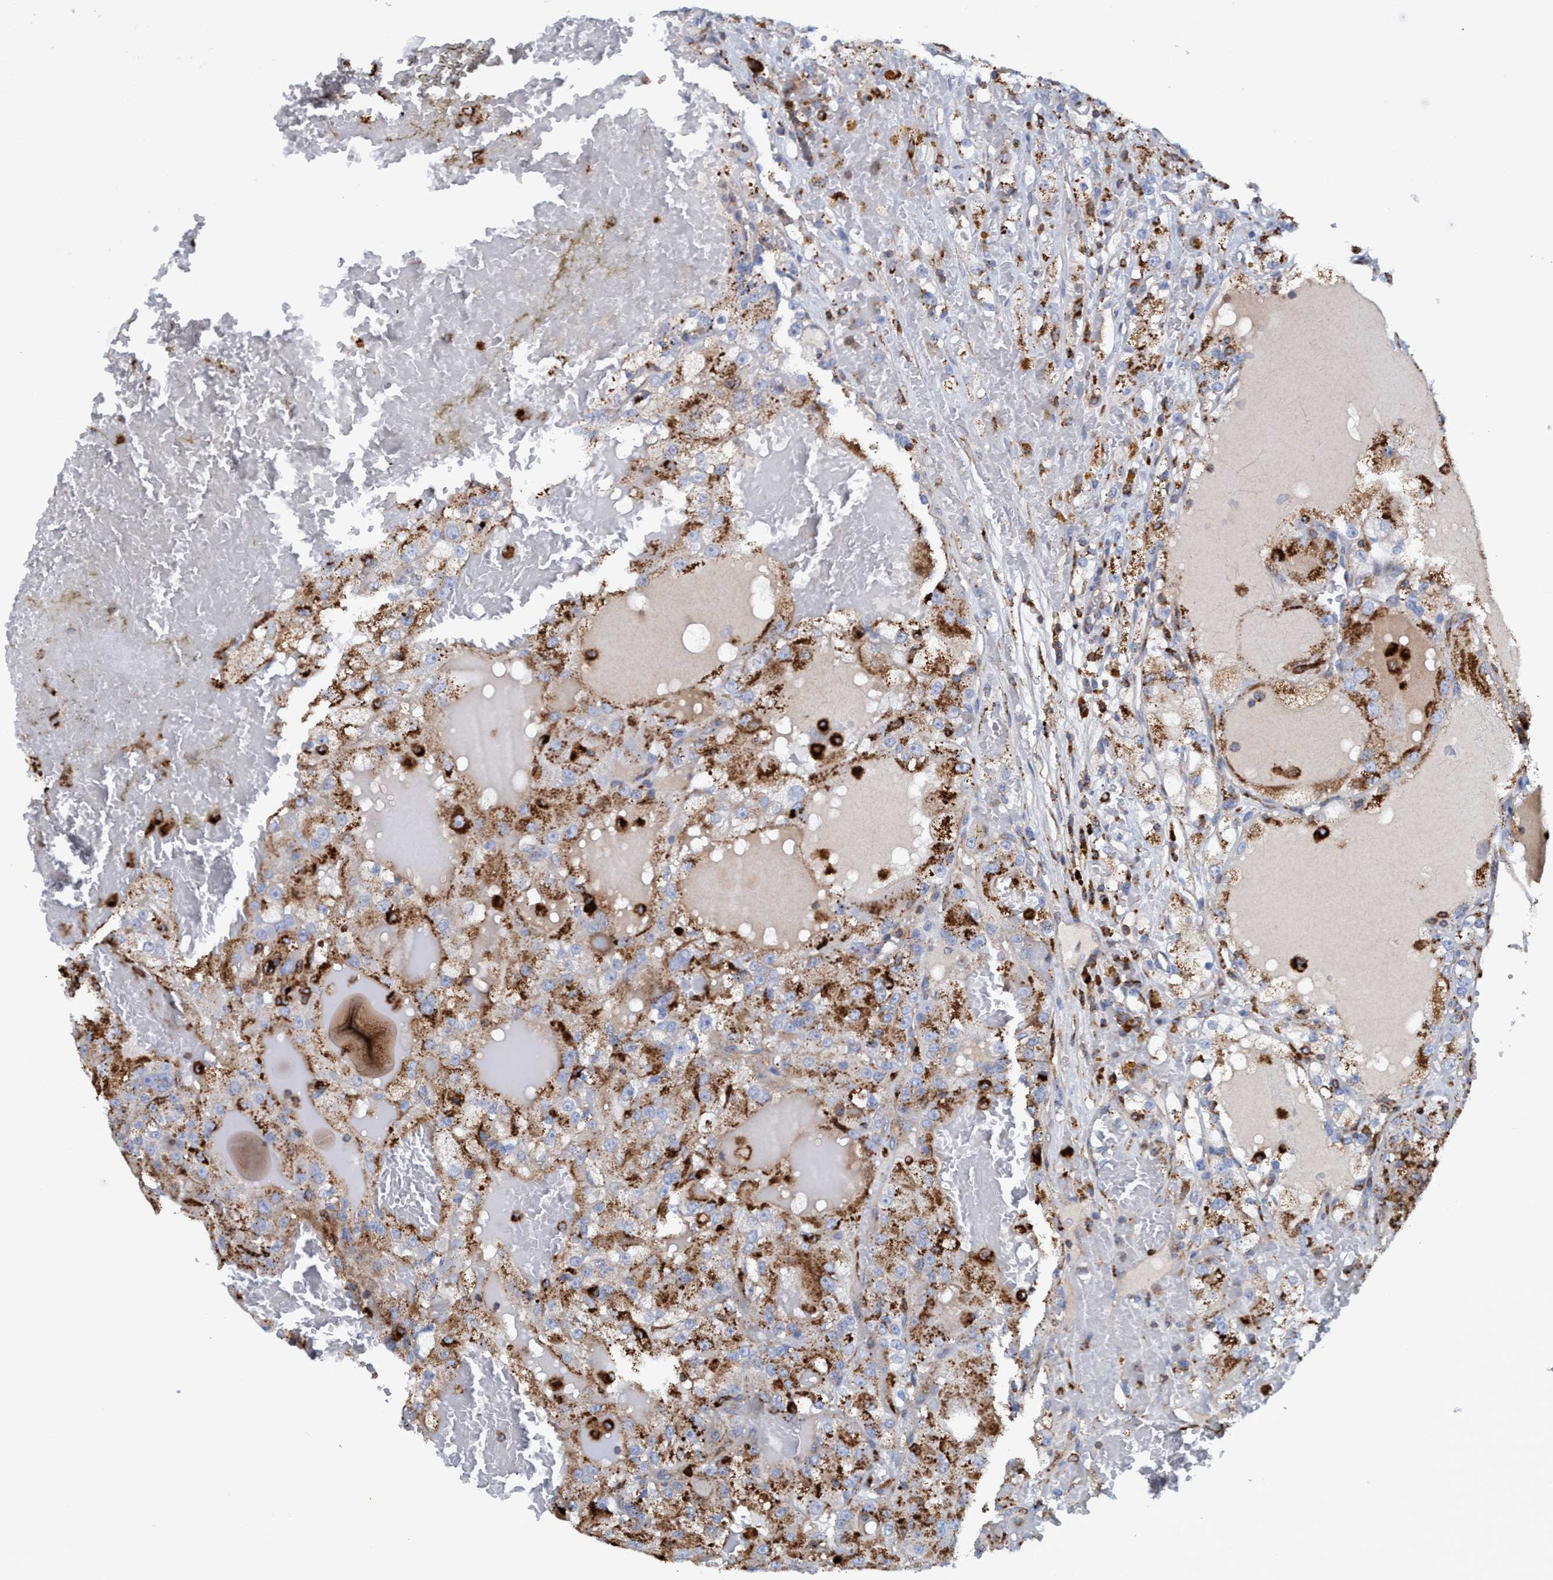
{"staining": {"intensity": "strong", "quantity": ">75%", "location": "cytoplasmic/membranous"}, "tissue": "renal cancer", "cell_type": "Tumor cells", "image_type": "cancer", "snomed": [{"axis": "morphology", "description": "Normal tissue, NOS"}, {"axis": "morphology", "description": "Adenocarcinoma, NOS"}, {"axis": "topography", "description": "Kidney"}], "caption": "DAB immunohistochemical staining of renal cancer reveals strong cytoplasmic/membranous protein positivity in approximately >75% of tumor cells.", "gene": "TRIM65", "patient": {"sex": "male", "age": 61}}